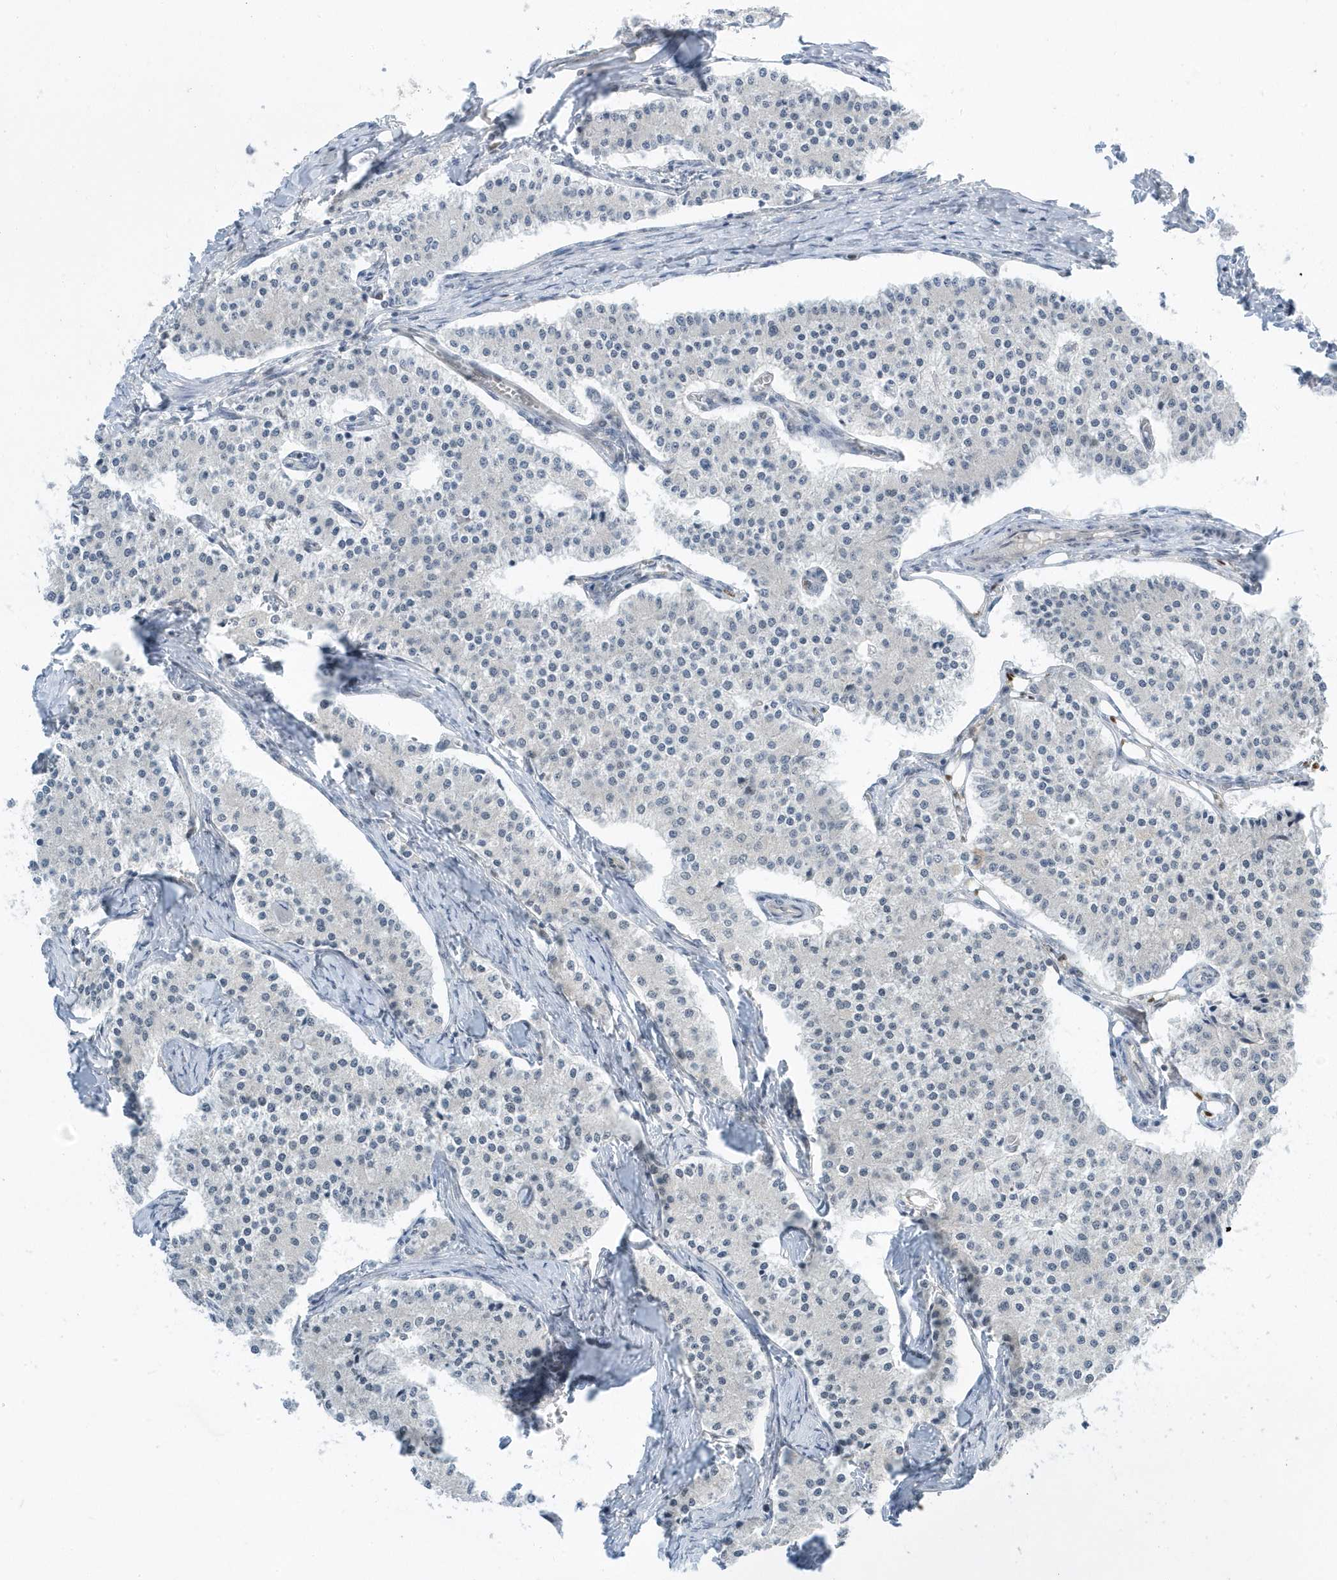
{"staining": {"intensity": "negative", "quantity": "none", "location": "none"}, "tissue": "carcinoid", "cell_type": "Tumor cells", "image_type": "cancer", "snomed": [{"axis": "morphology", "description": "Carcinoid, malignant, NOS"}, {"axis": "topography", "description": "Colon"}], "caption": "Immunohistochemistry (IHC) photomicrograph of neoplastic tissue: carcinoid stained with DAB (3,3'-diaminobenzidine) shows no significant protein staining in tumor cells. Brightfield microscopy of immunohistochemistry stained with DAB (3,3'-diaminobenzidine) (brown) and hematoxylin (blue), captured at high magnification.", "gene": "ZNF740", "patient": {"sex": "female", "age": 52}}